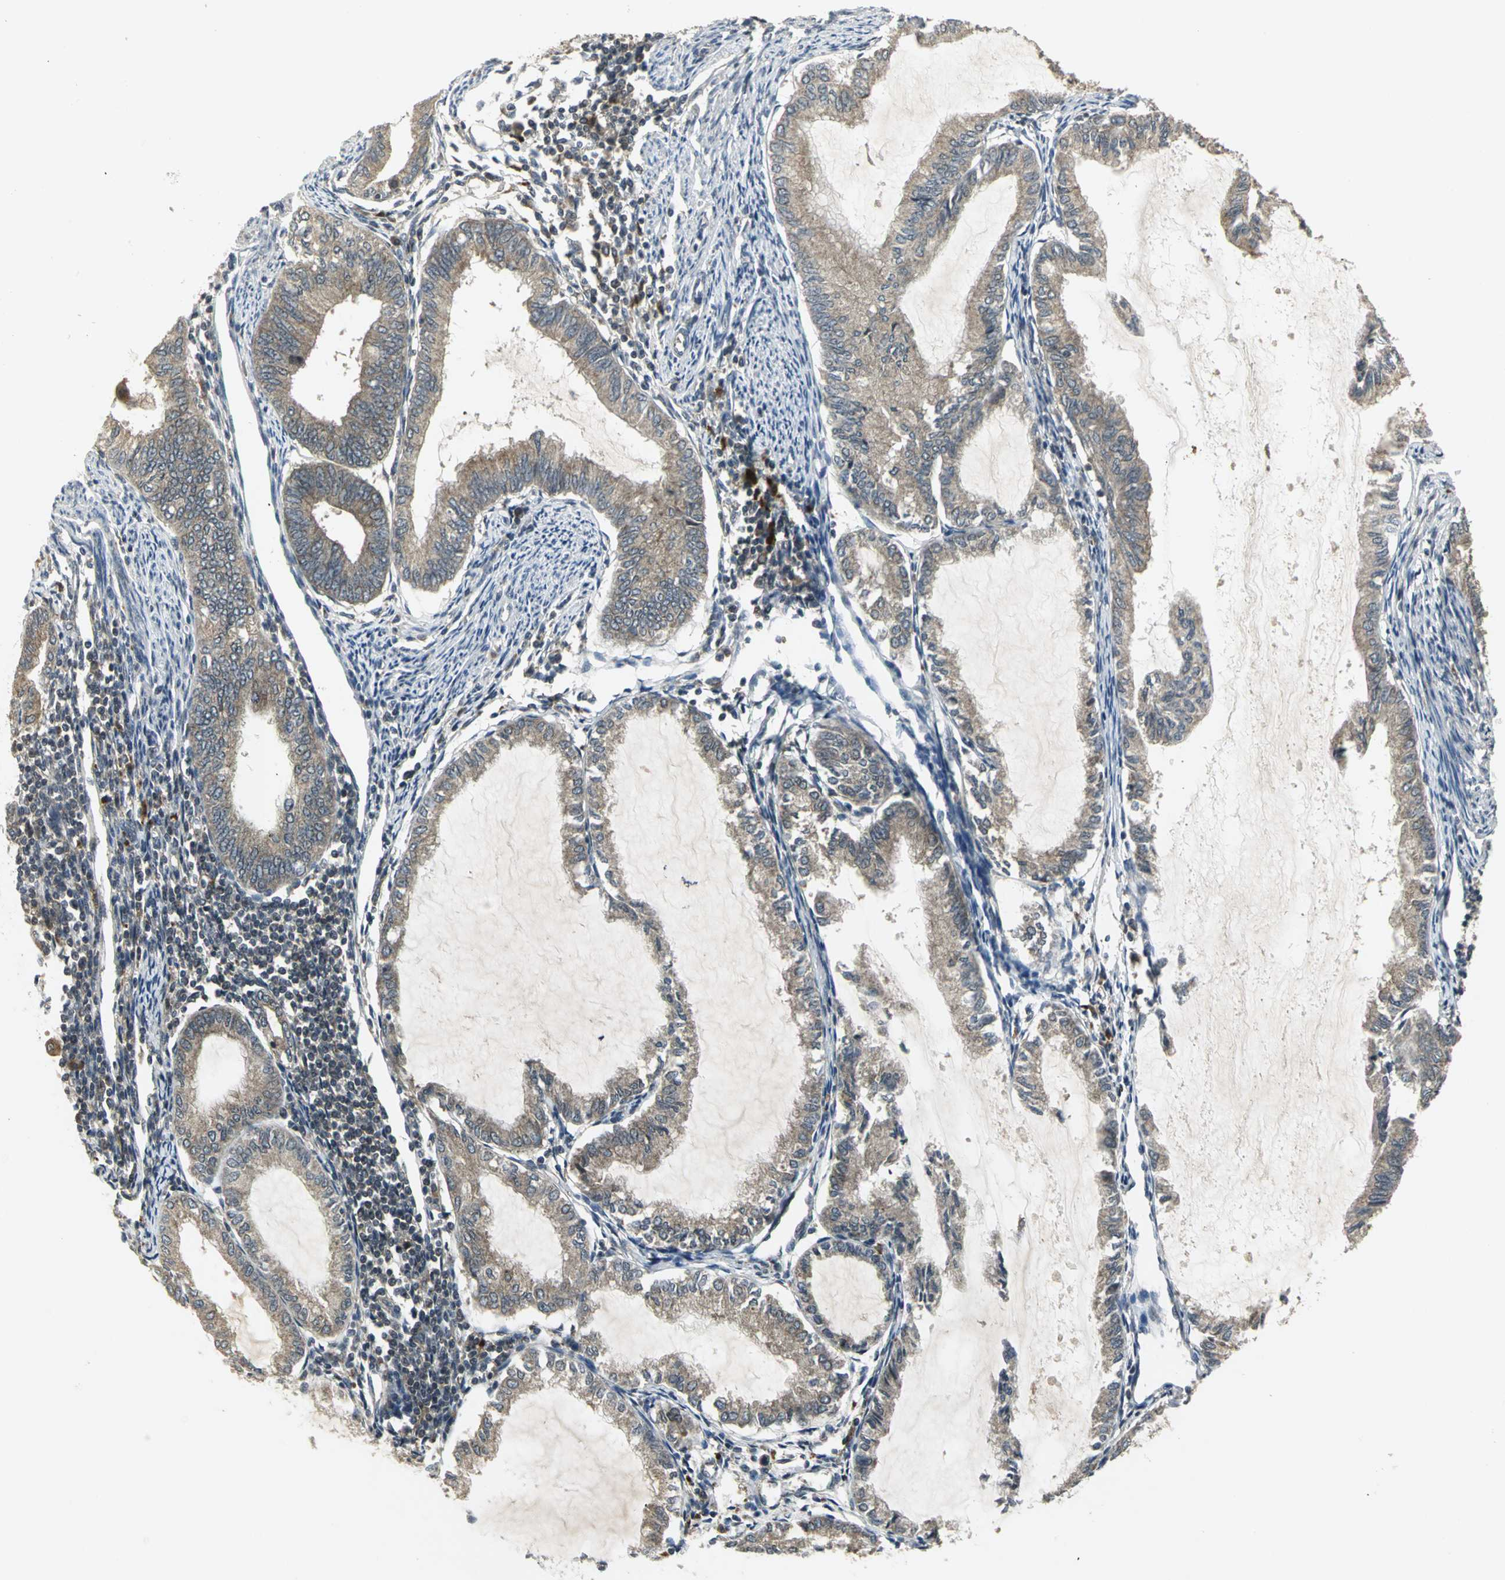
{"staining": {"intensity": "moderate", "quantity": ">75%", "location": "cytoplasmic/membranous"}, "tissue": "endometrial cancer", "cell_type": "Tumor cells", "image_type": "cancer", "snomed": [{"axis": "morphology", "description": "Adenocarcinoma, NOS"}, {"axis": "topography", "description": "Endometrium"}], "caption": "Human endometrial cancer stained with a brown dye displays moderate cytoplasmic/membranous positive staining in approximately >75% of tumor cells.", "gene": "MAPK8IP3", "patient": {"sex": "female", "age": 86}}